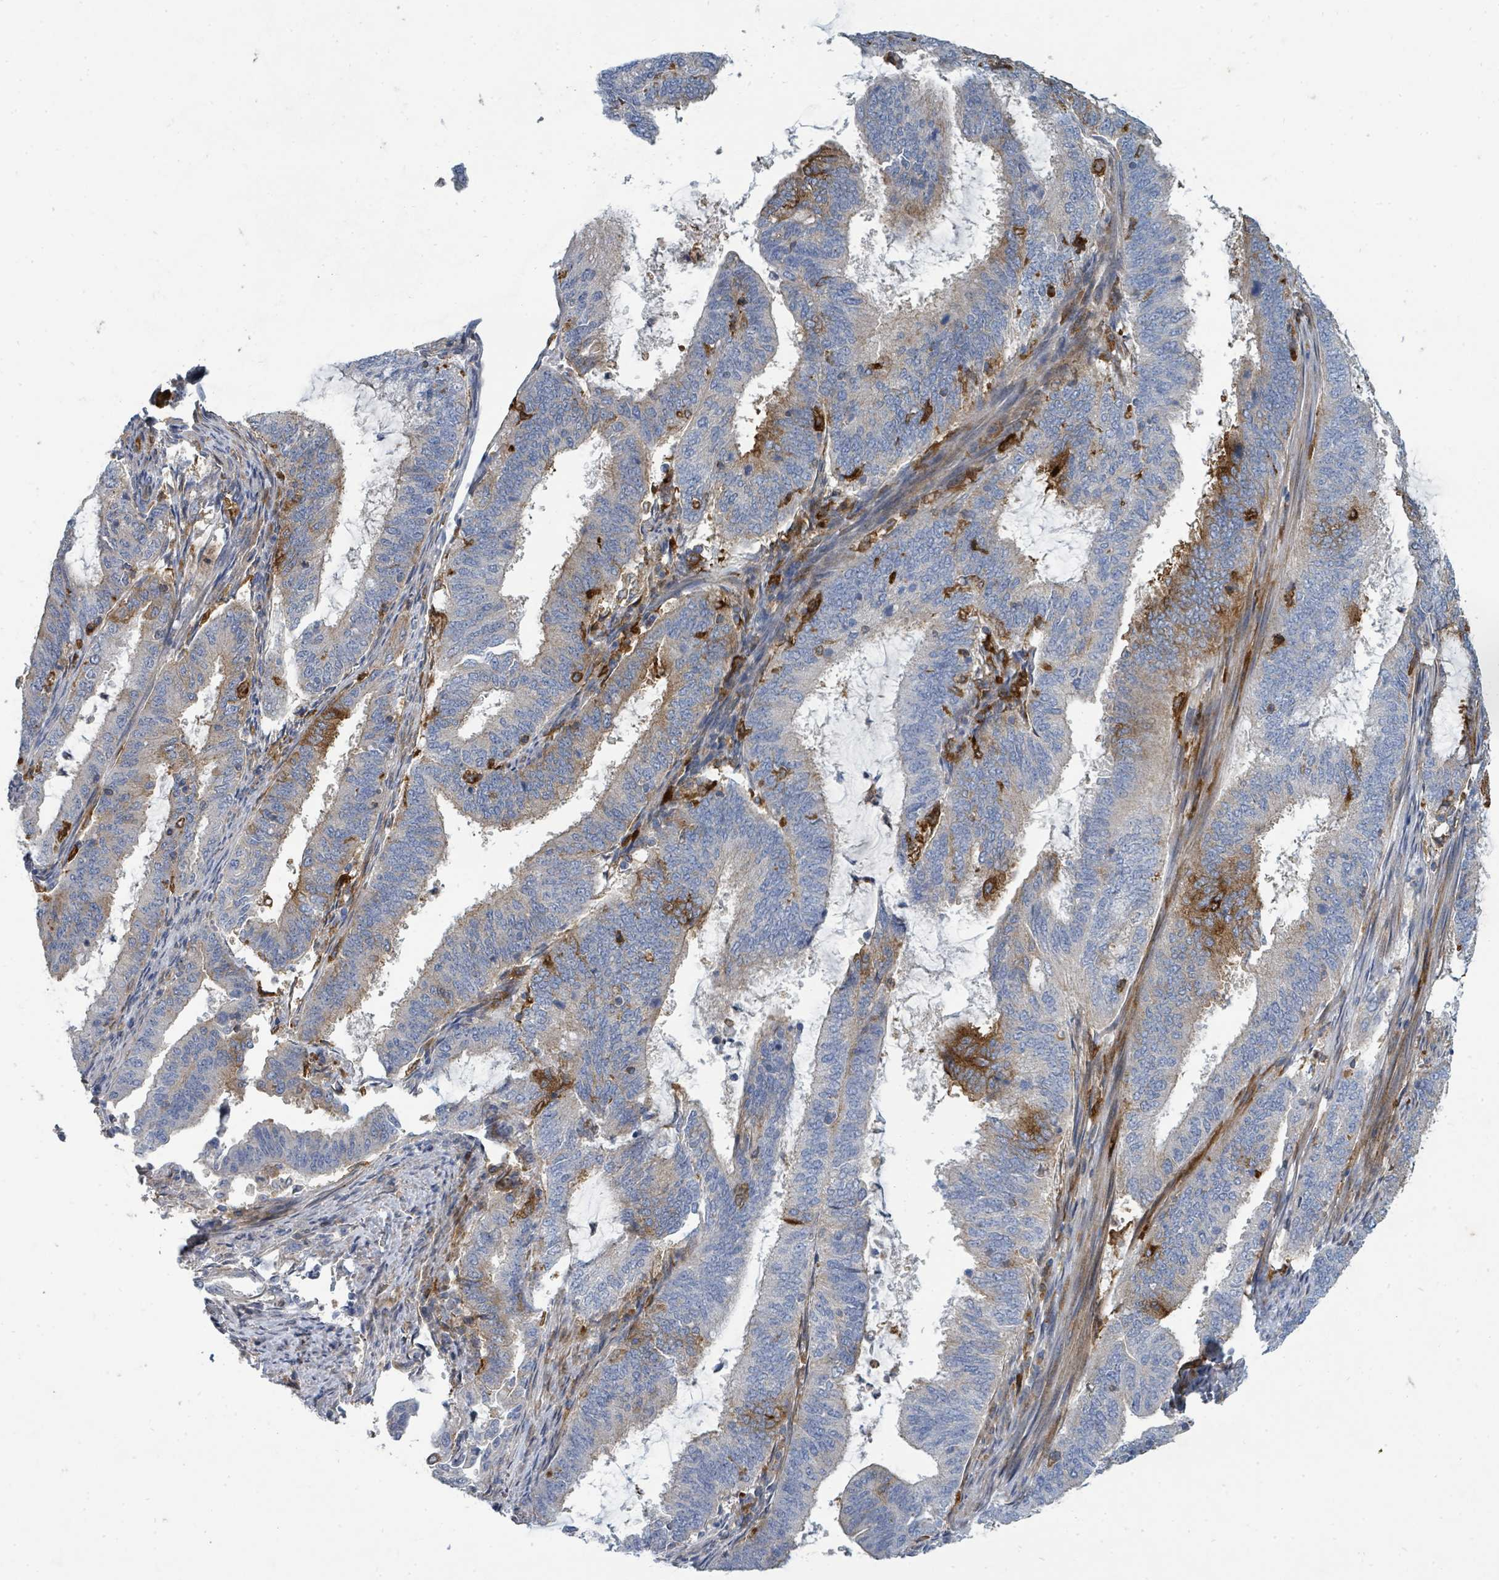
{"staining": {"intensity": "strong", "quantity": "<25%", "location": "cytoplasmic/membranous"}, "tissue": "endometrial cancer", "cell_type": "Tumor cells", "image_type": "cancer", "snomed": [{"axis": "morphology", "description": "Adenocarcinoma, NOS"}, {"axis": "topography", "description": "Endometrium"}], "caption": "Endometrial adenocarcinoma stained with a protein marker reveals strong staining in tumor cells.", "gene": "IFIT1", "patient": {"sex": "female", "age": 51}}